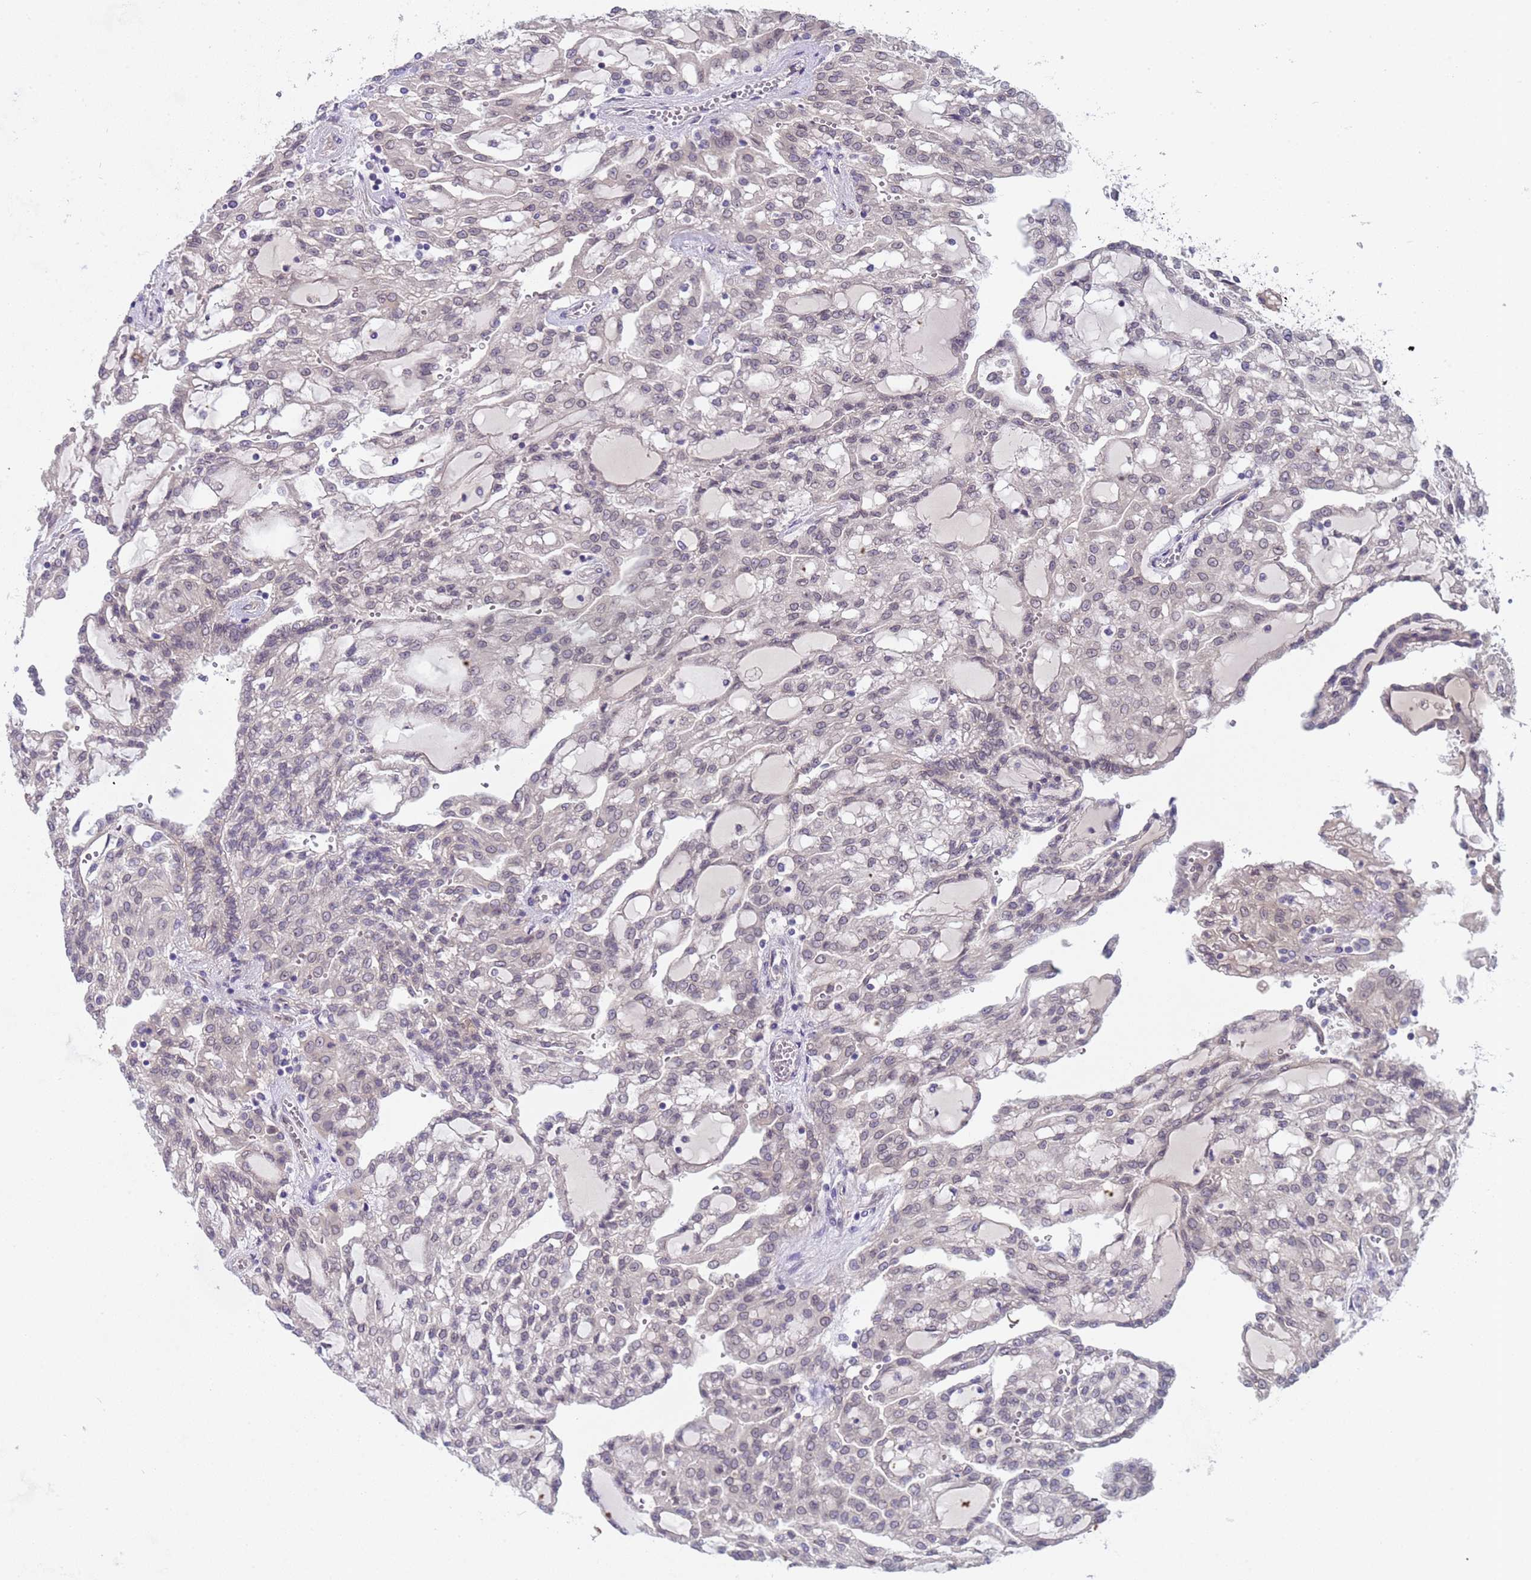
{"staining": {"intensity": "negative", "quantity": "none", "location": "none"}, "tissue": "renal cancer", "cell_type": "Tumor cells", "image_type": "cancer", "snomed": [{"axis": "morphology", "description": "Adenocarcinoma, NOS"}, {"axis": "topography", "description": "Kidney"}], "caption": "Renal adenocarcinoma stained for a protein using immunohistochemistry displays no positivity tumor cells.", "gene": "TRMT10A", "patient": {"sex": "male", "age": 63}}